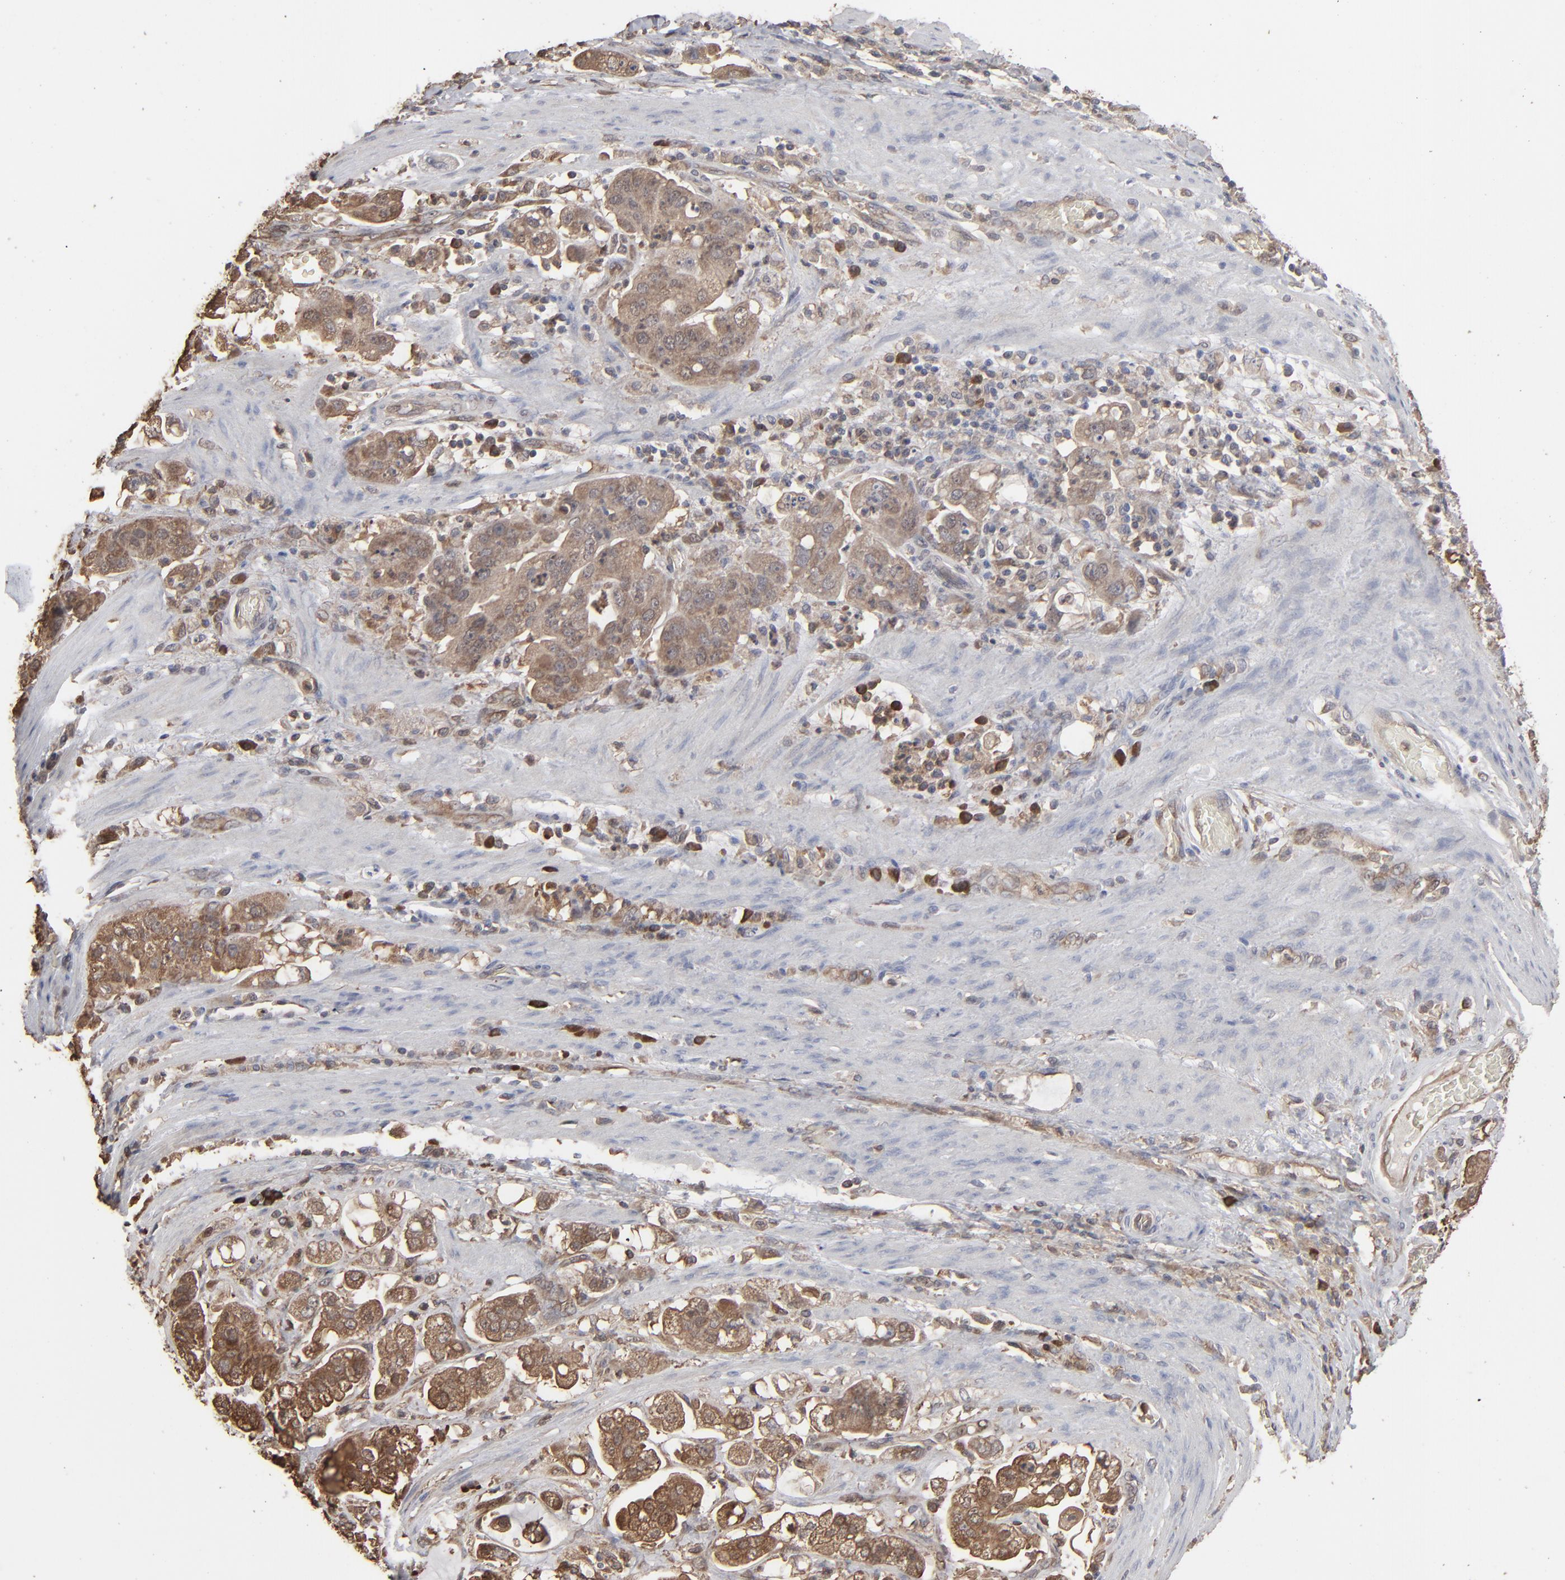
{"staining": {"intensity": "moderate", "quantity": ">75%", "location": "cytoplasmic/membranous"}, "tissue": "stomach cancer", "cell_type": "Tumor cells", "image_type": "cancer", "snomed": [{"axis": "morphology", "description": "Adenocarcinoma, NOS"}, {"axis": "topography", "description": "Stomach"}], "caption": "A high-resolution image shows immunohistochemistry staining of stomach cancer (adenocarcinoma), which exhibits moderate cytoplasmic/membranous staining in about >75% of tumor cells.", "gene": "NME1-NME2", "patient": {"sex": "male", "age": 62}}